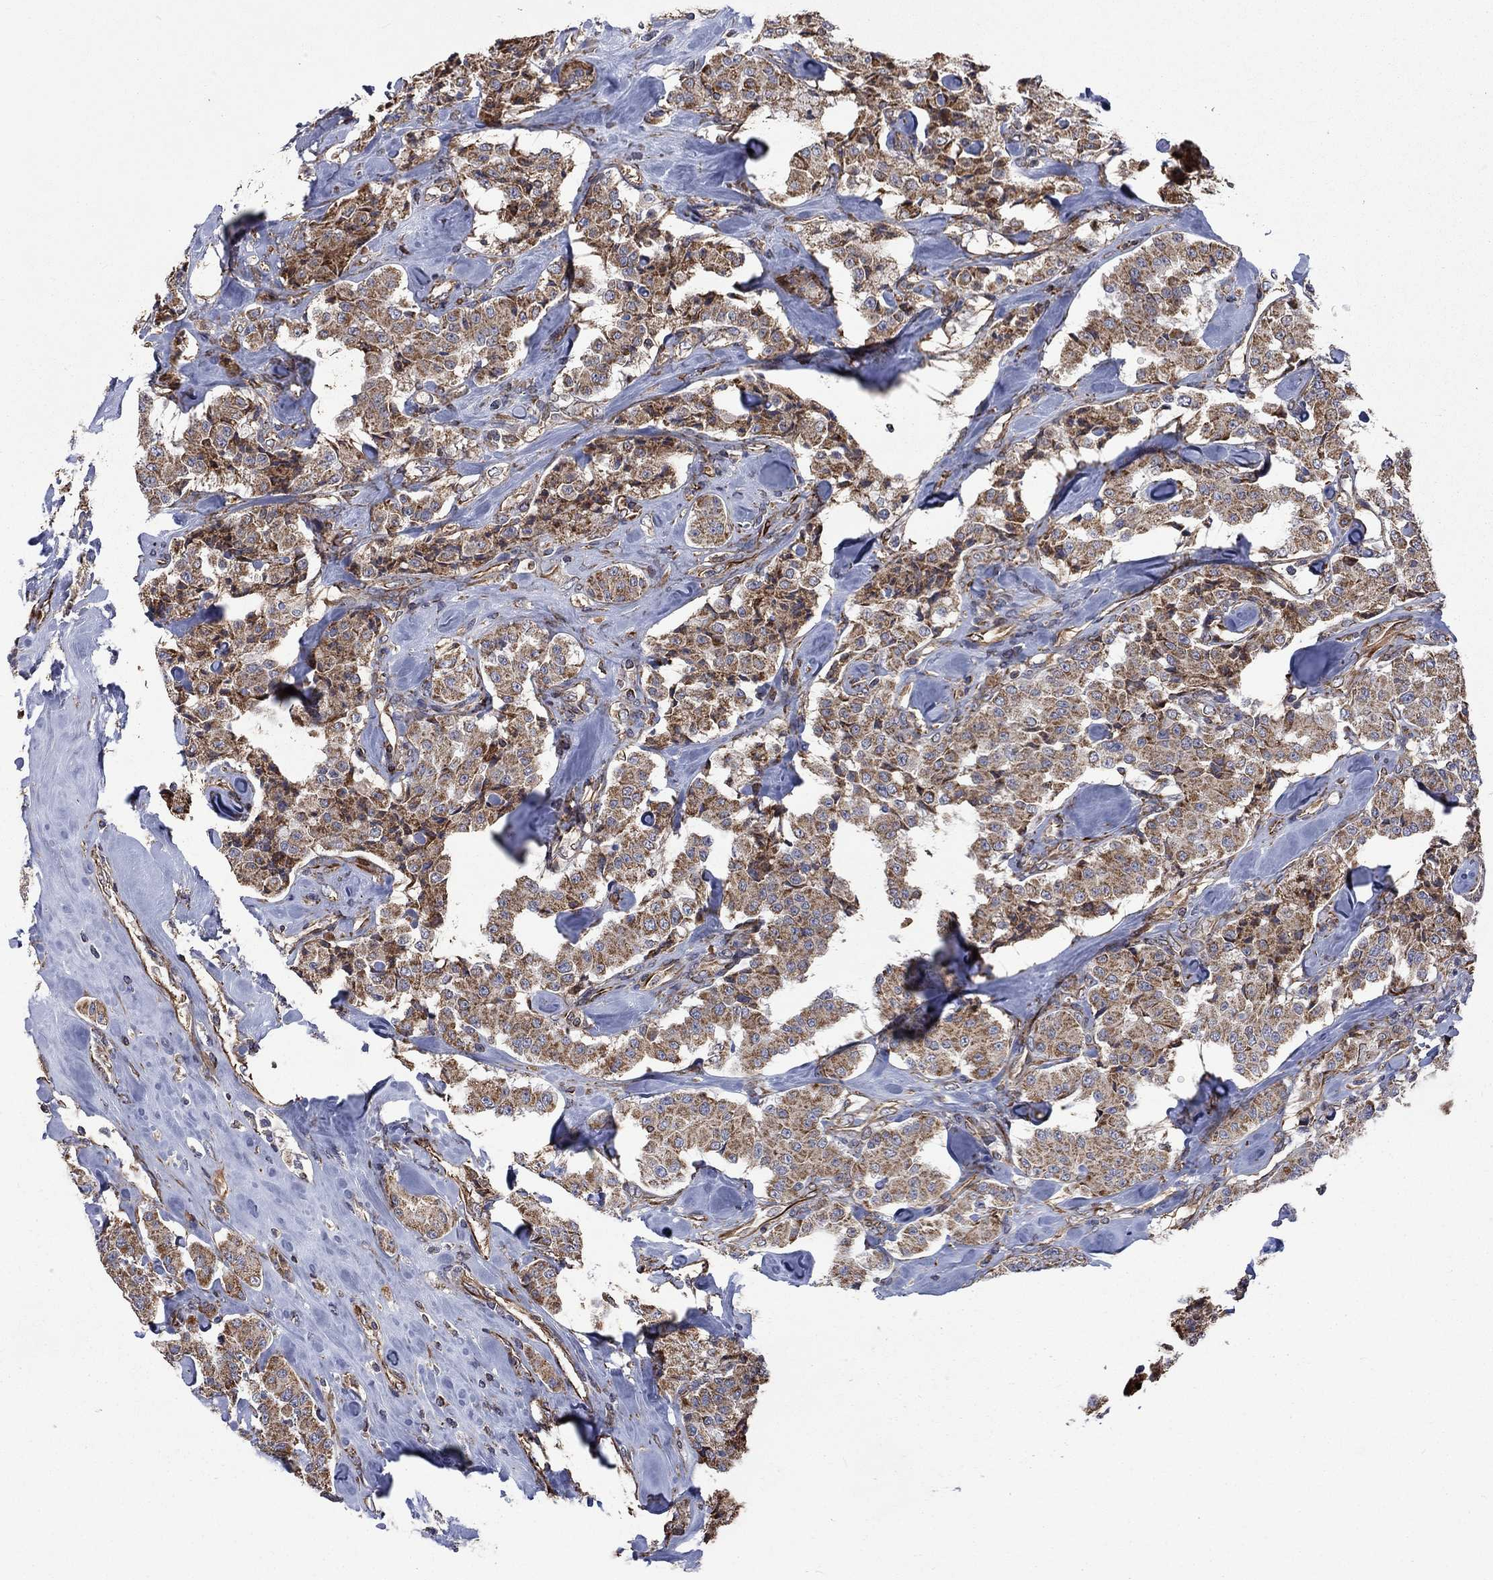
{"staining": {"intensity": "strong", "quantity": ">75%", "location": "cytoplasmic/membranous"}, "tissue": "carcinoid", "cell_type": "Tumor cells", "image_type": "cancer", "snomed": [{"axis": "morphology", "description": "Carcinoid, malignant, NOS"}, {"axis": "topography", "description": "Pancreas"}], "caption": "Protein staining demonstrates strong cytoplasmic/membranous staining in about >75% of tumor cells in carcinoid (malignant). The protein of interest is shown in brown color, while the nuclei are stained blue.", "gene": "NDUFC1", "patient": {"sex": "male", "age": 41}}